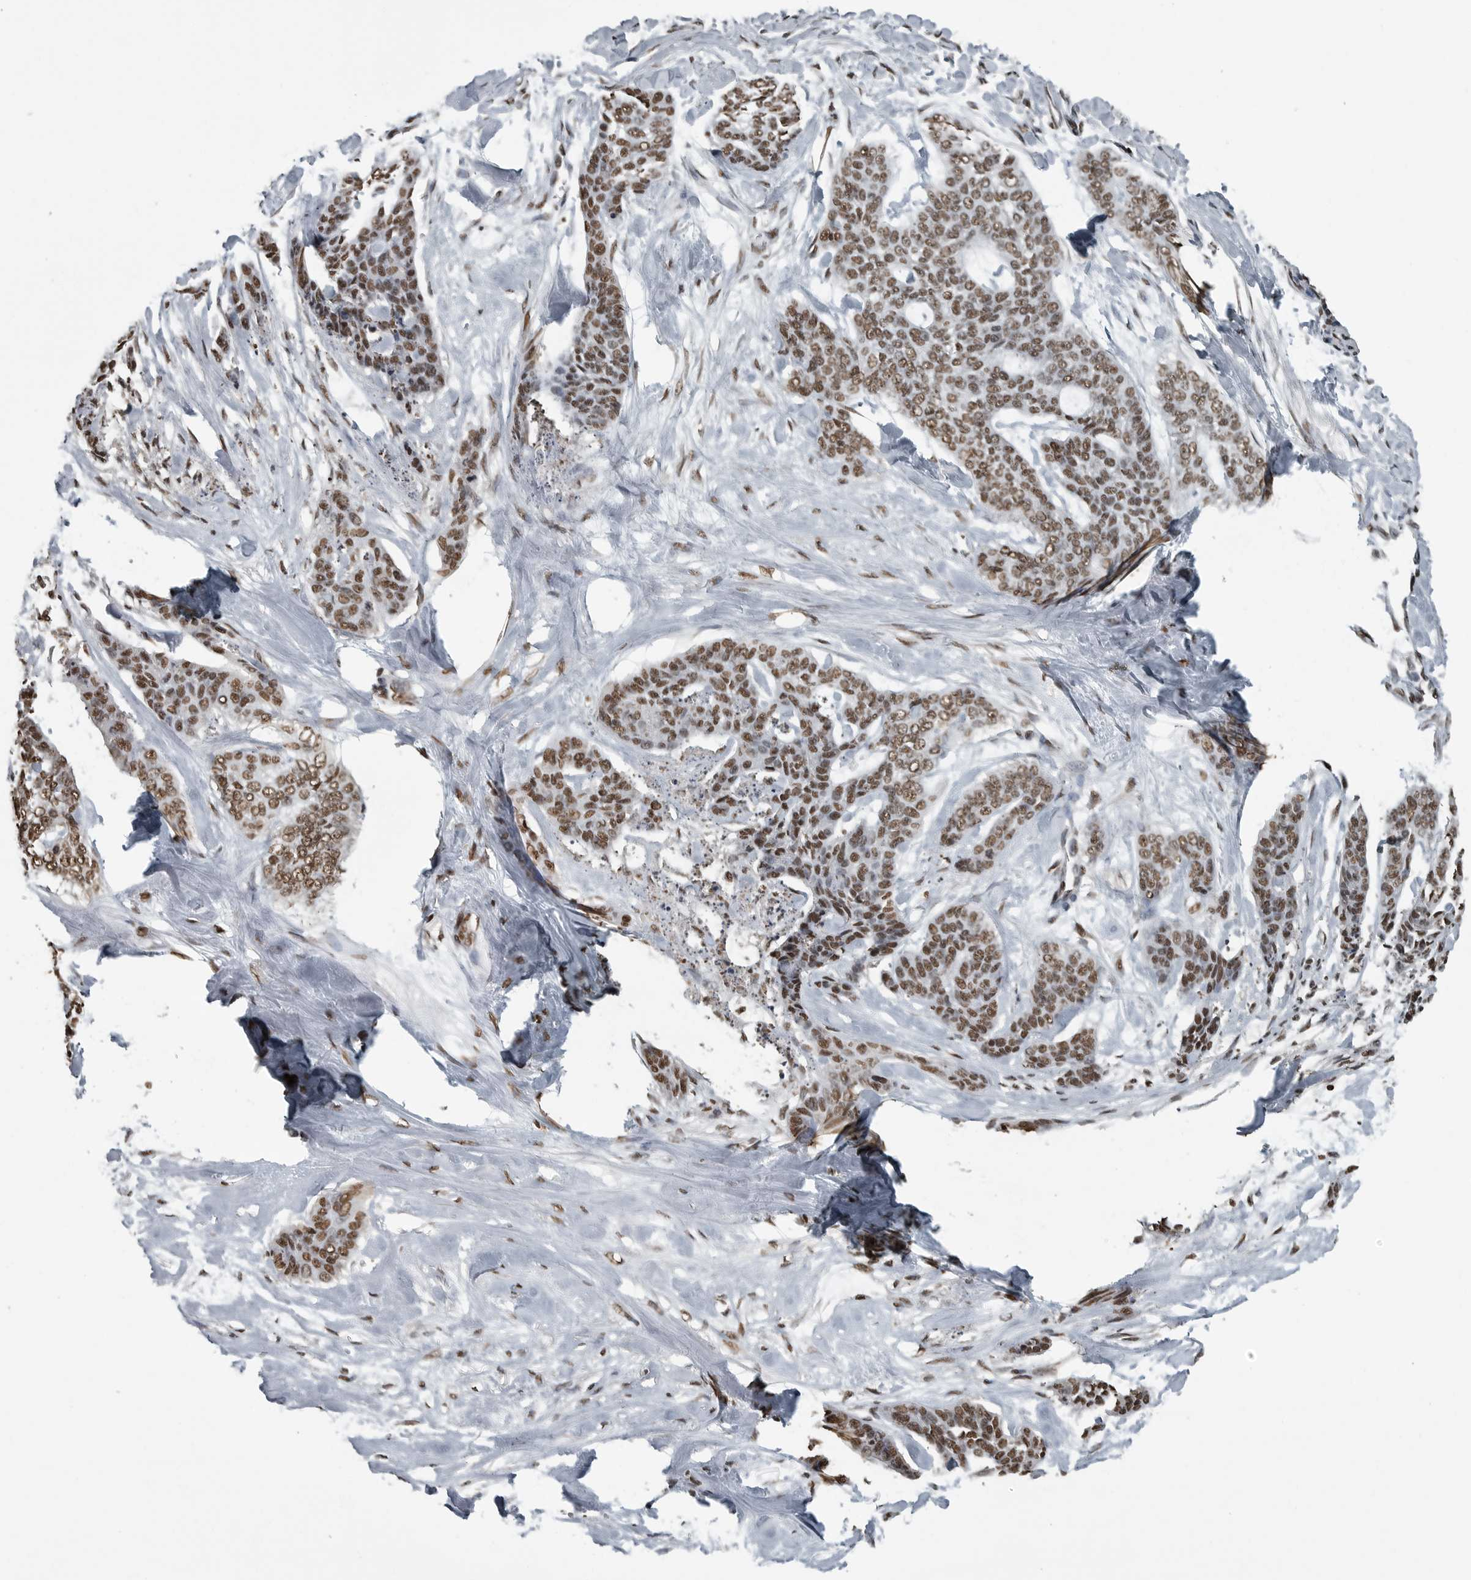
{"staining": {"intensity": "moderate", "quantity": ">75%", "location": "nuclear"}, "tissue": "skin cancer", "cell_type": "Tumor cells", "image_type": "cancer", "snomed": [{"axis": "morphology", "description": "Basal cell carcinoma"}, {"axis": "topography", "description": "Skin"}], "caption": "Brown immunohistochemical staining in basal cell carcinoma (skin) exhibits moderate nuclear staining in about >75% of tumor cells.", "gene": "TGS1", "patient": {"sex": "female", "age": 64}}